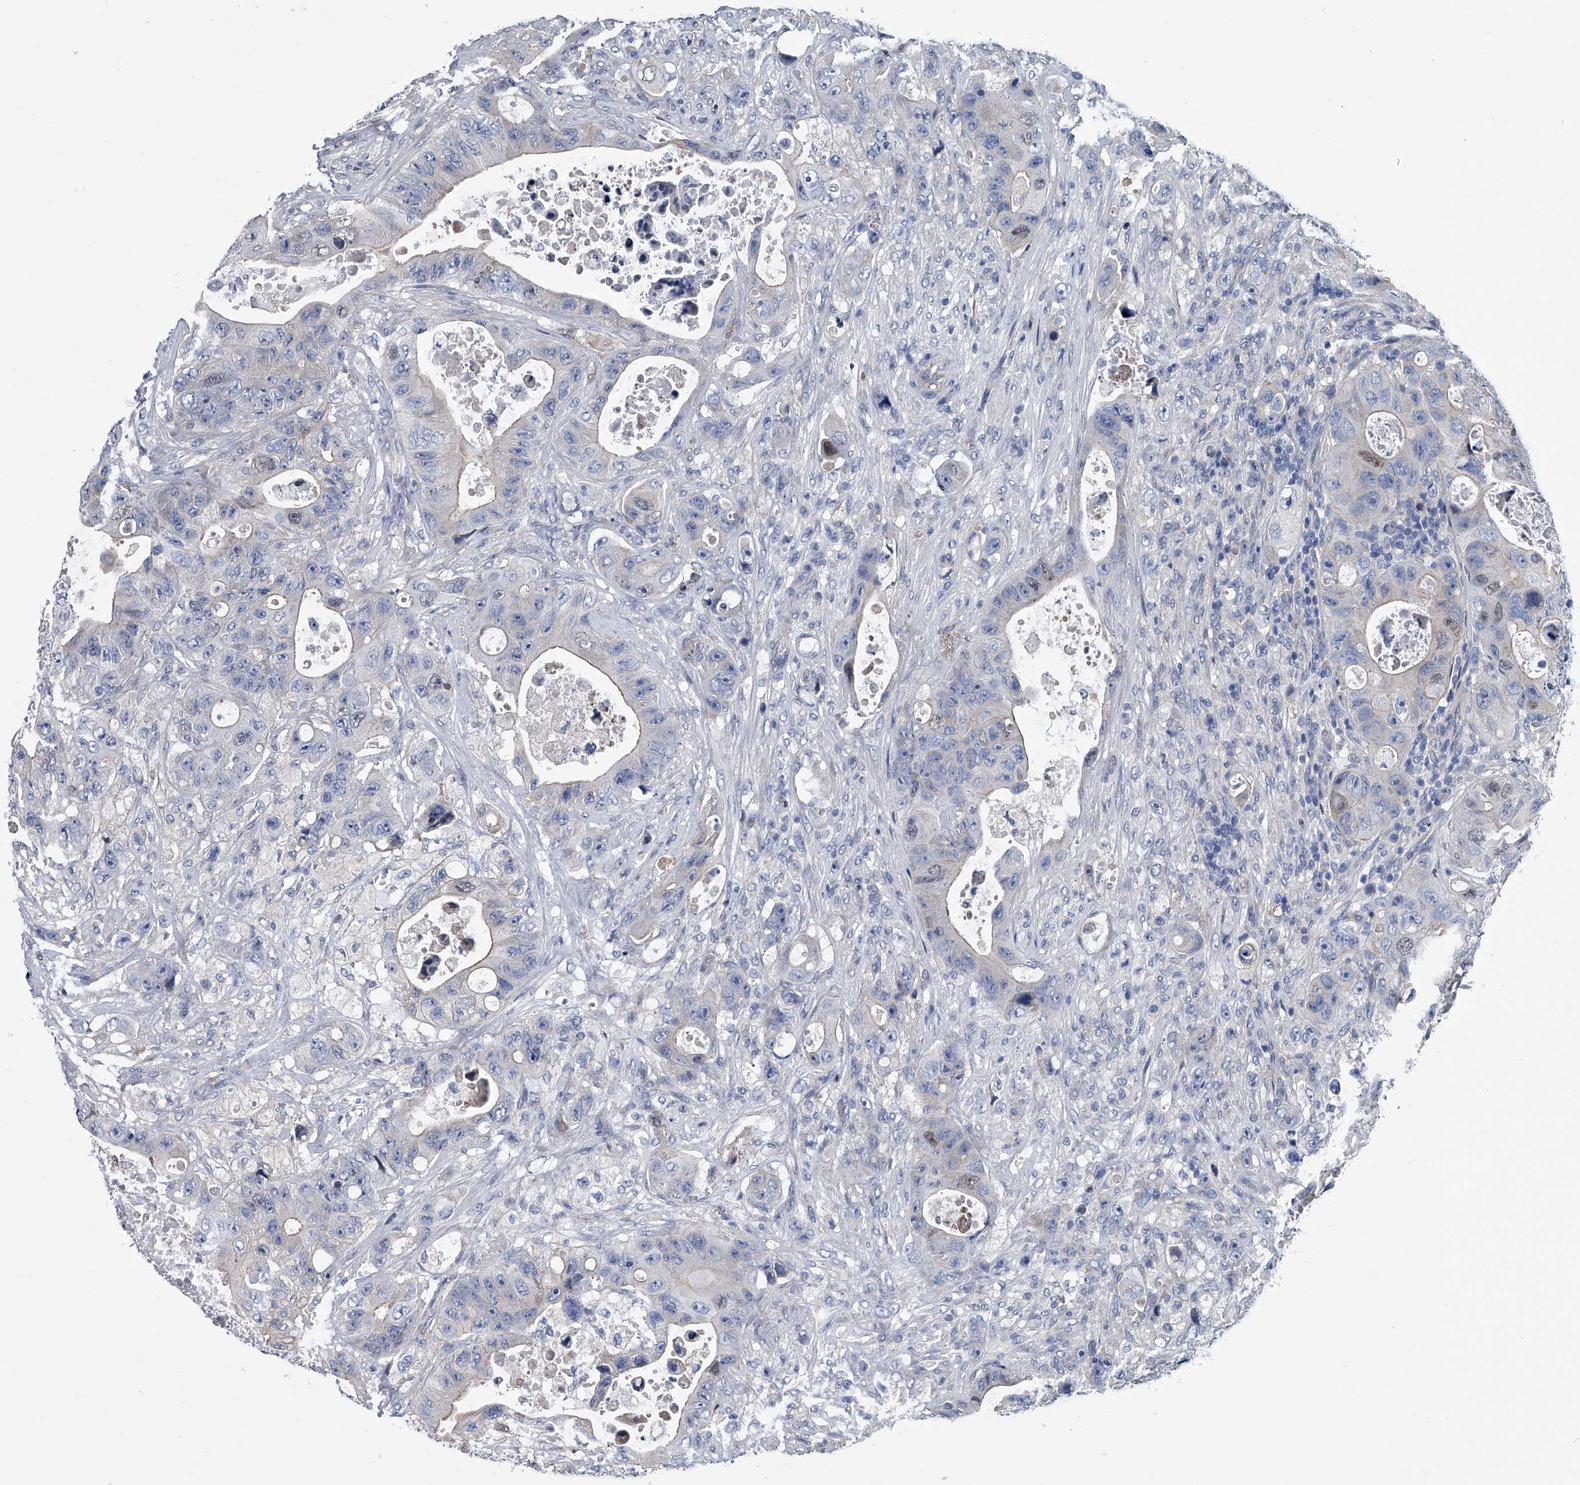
{"staining": {"intensity": "negative", "quantity": "none", "location": "none"}, "tissue": "colorectal cancer", "cell_type": "Tumor cells", "image_type": "cancer", "snomed": [{"axis": "morphology", "description": "Adenocarcinoma, NOS"}, {"axis": "topography", "description": "Colon"}], "caption": "Immunohistochemistry of human colorectal adenocarcinoma shows no staining in tumor cells.", "gene": "ABCG1", "patient": {"sex": "female", "age": 46}}